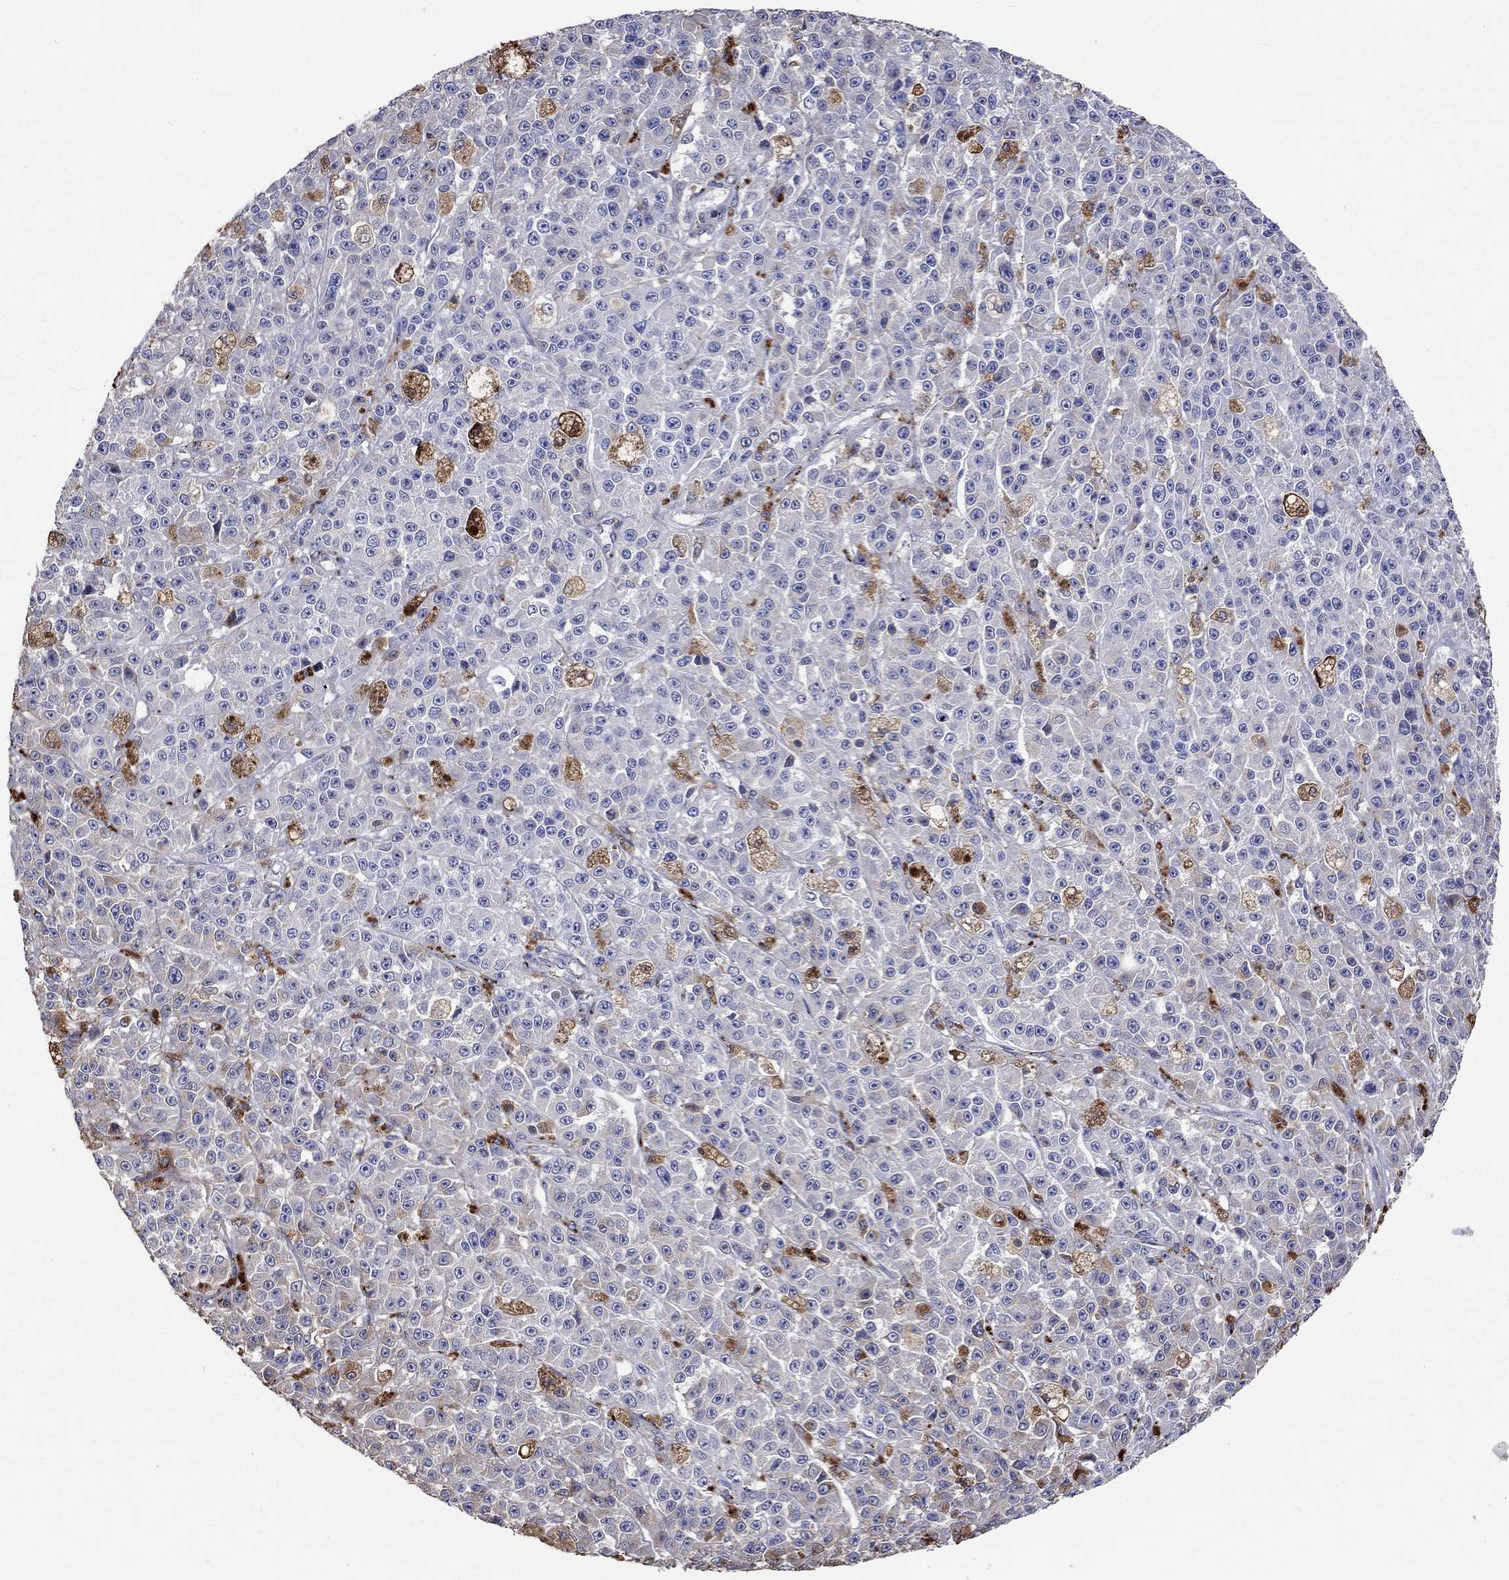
{"staining": {"intensity": "moderate", "quantity": "<25%", "location": "cytoplasmic/membranous"}, "tissue": "melanoma", "cell_type": "Tumor cells", "image_type": "cancer", "snomed": [{"axis": "morphology", "description": "Malignant melanoma, NOS"}, {"axis": "topography", "description": "Skin"}], "caption": "Malignant melanoma stained with a brown dye reveals moderate cytoplasmic/membranous positive positivity in approximately <25% of tumor cells.", "gene": "CTSB", "patient": {"sex": "female", "age": 58}}